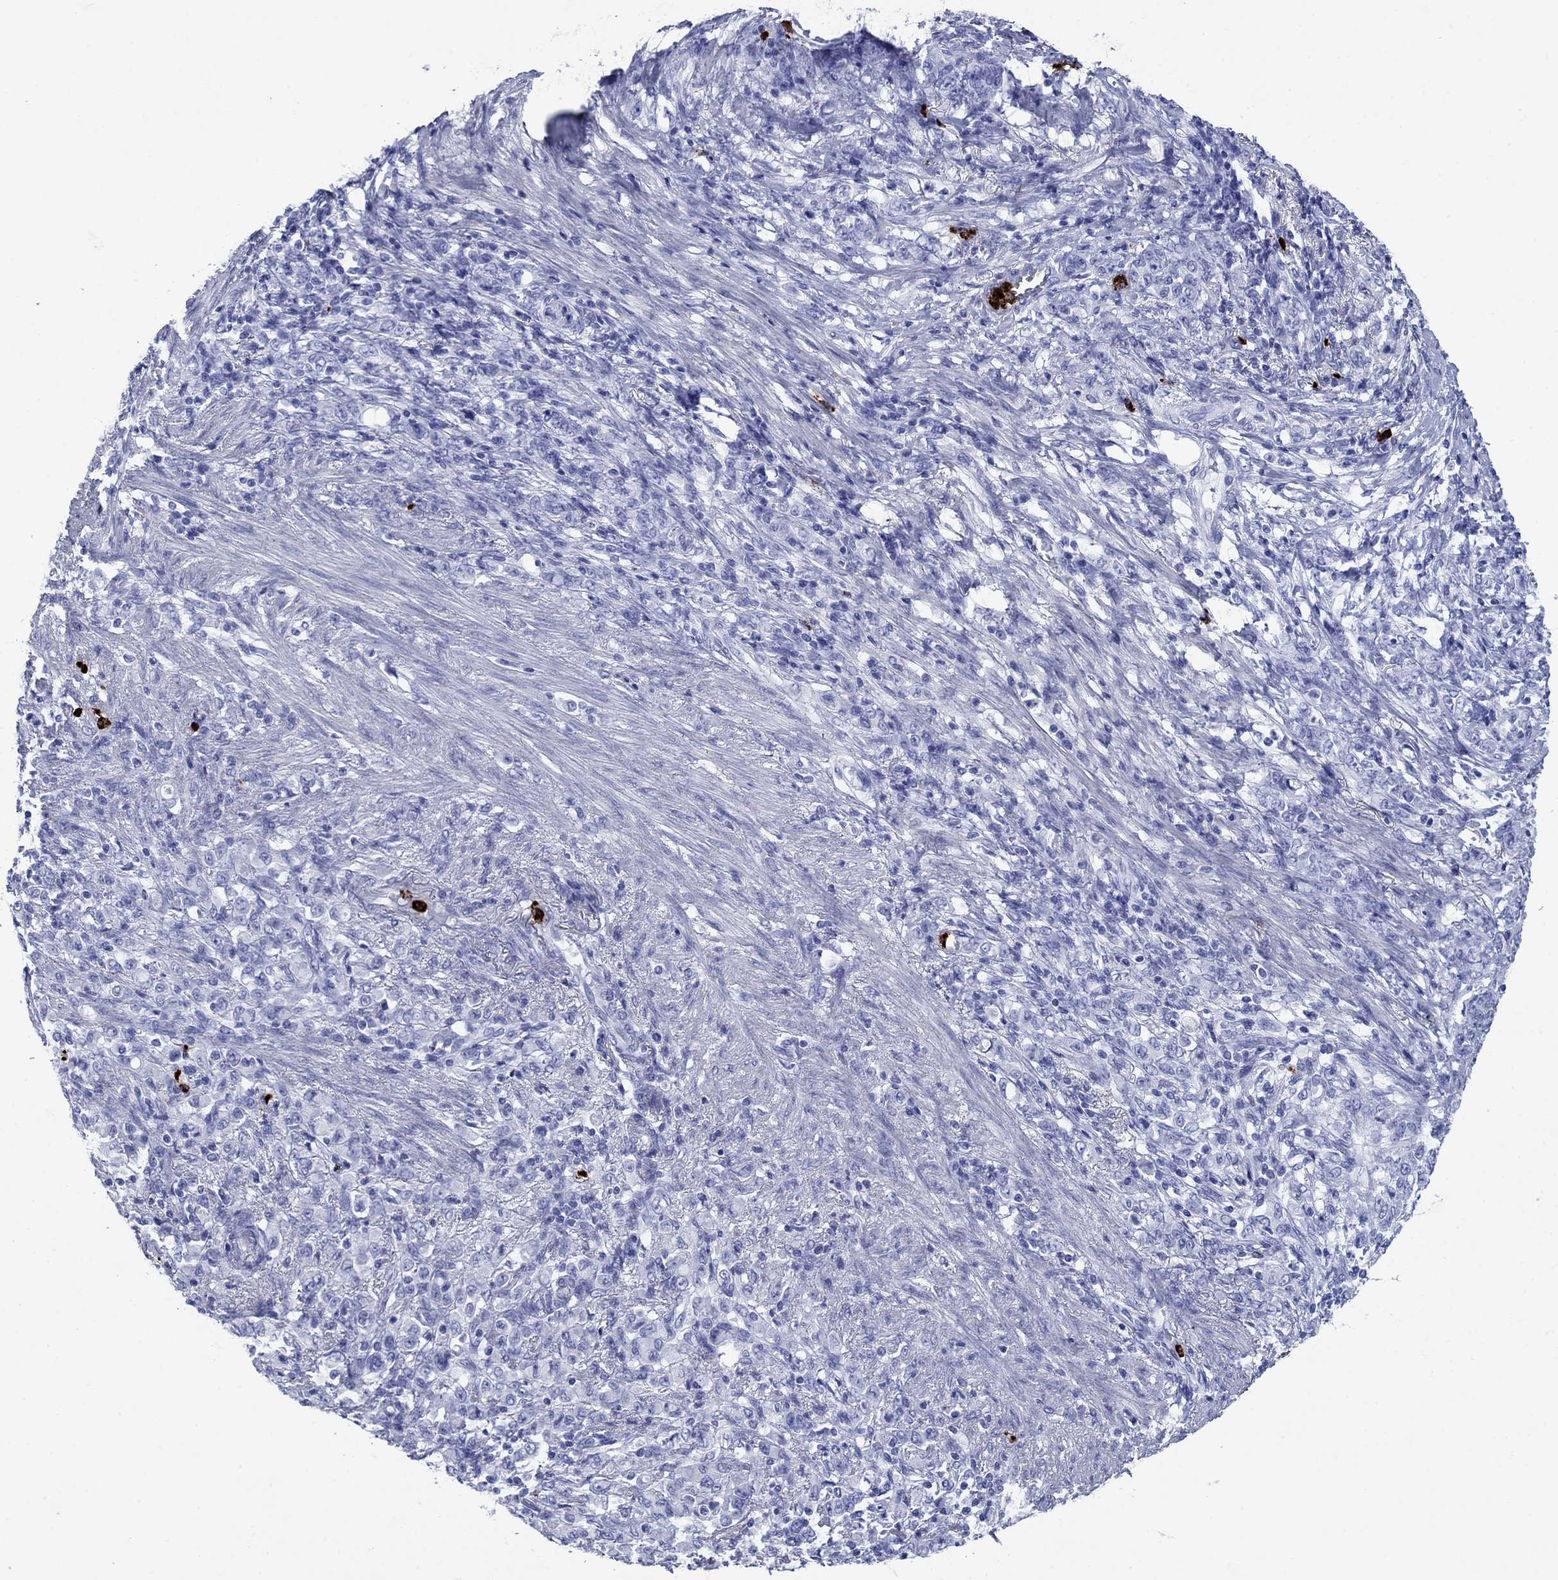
{"staining": {"intensity": "negative", "quantity": "none", "location": "none"}, "tissue": "stomach cancer", "cell_type": "Tumor cells", "image_type": "cancer", "snomed": [{"axis": "morphology", "description": "Normal tissue, NOS"}, {"axis": "morphology", "description": "Adenocarcinoma, NOS"}, {"axis": "topography", "description": "Stomach"}], "caption": "This image is of stomach adenocarcinoma stained with IHC to label a protein in brown with the nuclei are counter-stained blue. There is no positivity in tumor cells. (Immunohistochemistry (ihc), brightfield microscopy, high magnification).", "gene": "AZU1", "patient": {"sex": "female", "age": 79}}